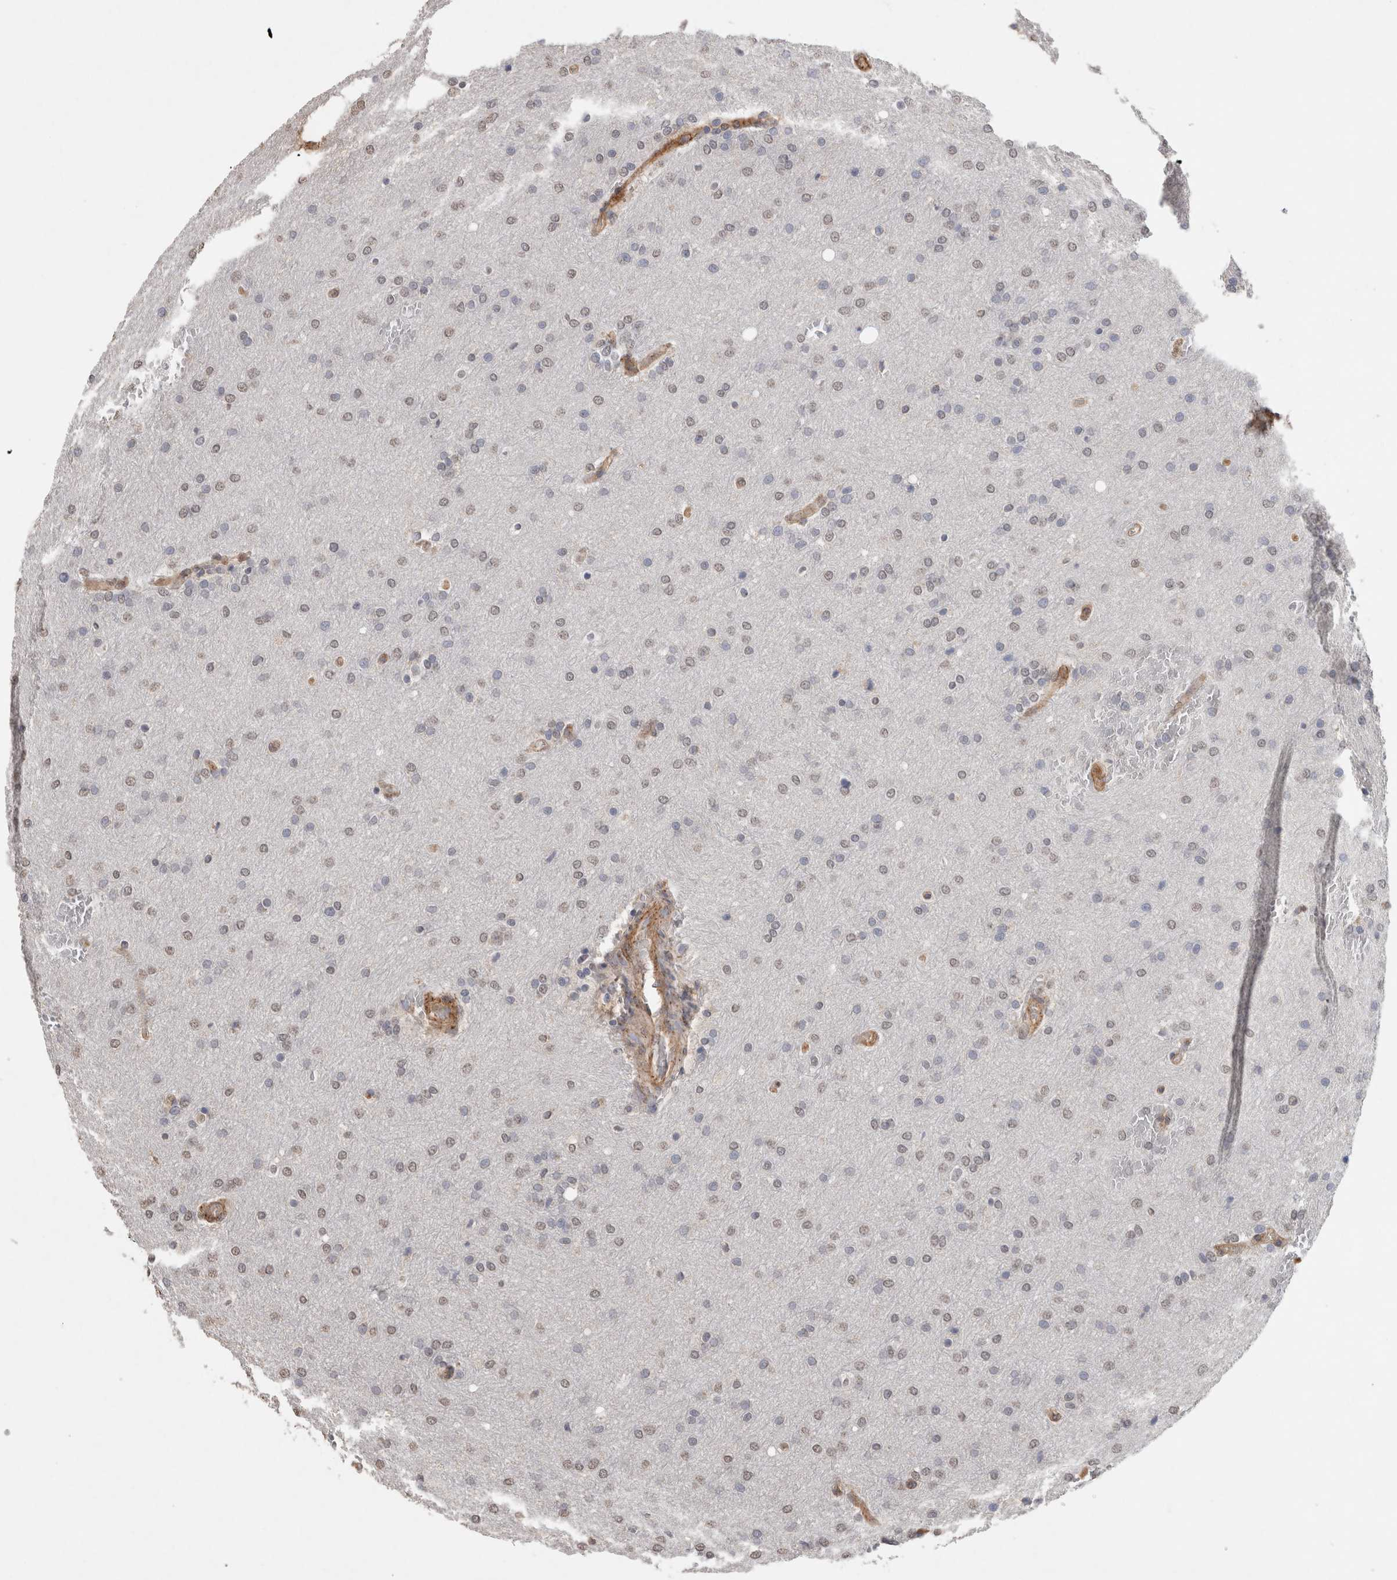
{"staining": {"intensity": "weak", "quantity": "25%-75%", "location": "nuclear"}, "tissue": "glioma", "cell_type": "Tumor cells", "image_type": "cancer", "snomed": [{"axis": "morphology", "description": "Glioma, malignant, Low grade"}, {"axis": "topography", "description": "Brain"}], "caption": "The immunohistochemical stain labels weak nuclear expression in tumor cells of malignant low-grade glioma tissue.", "gene": "RECK", "patient": {"sex": "female", "age": 37}}